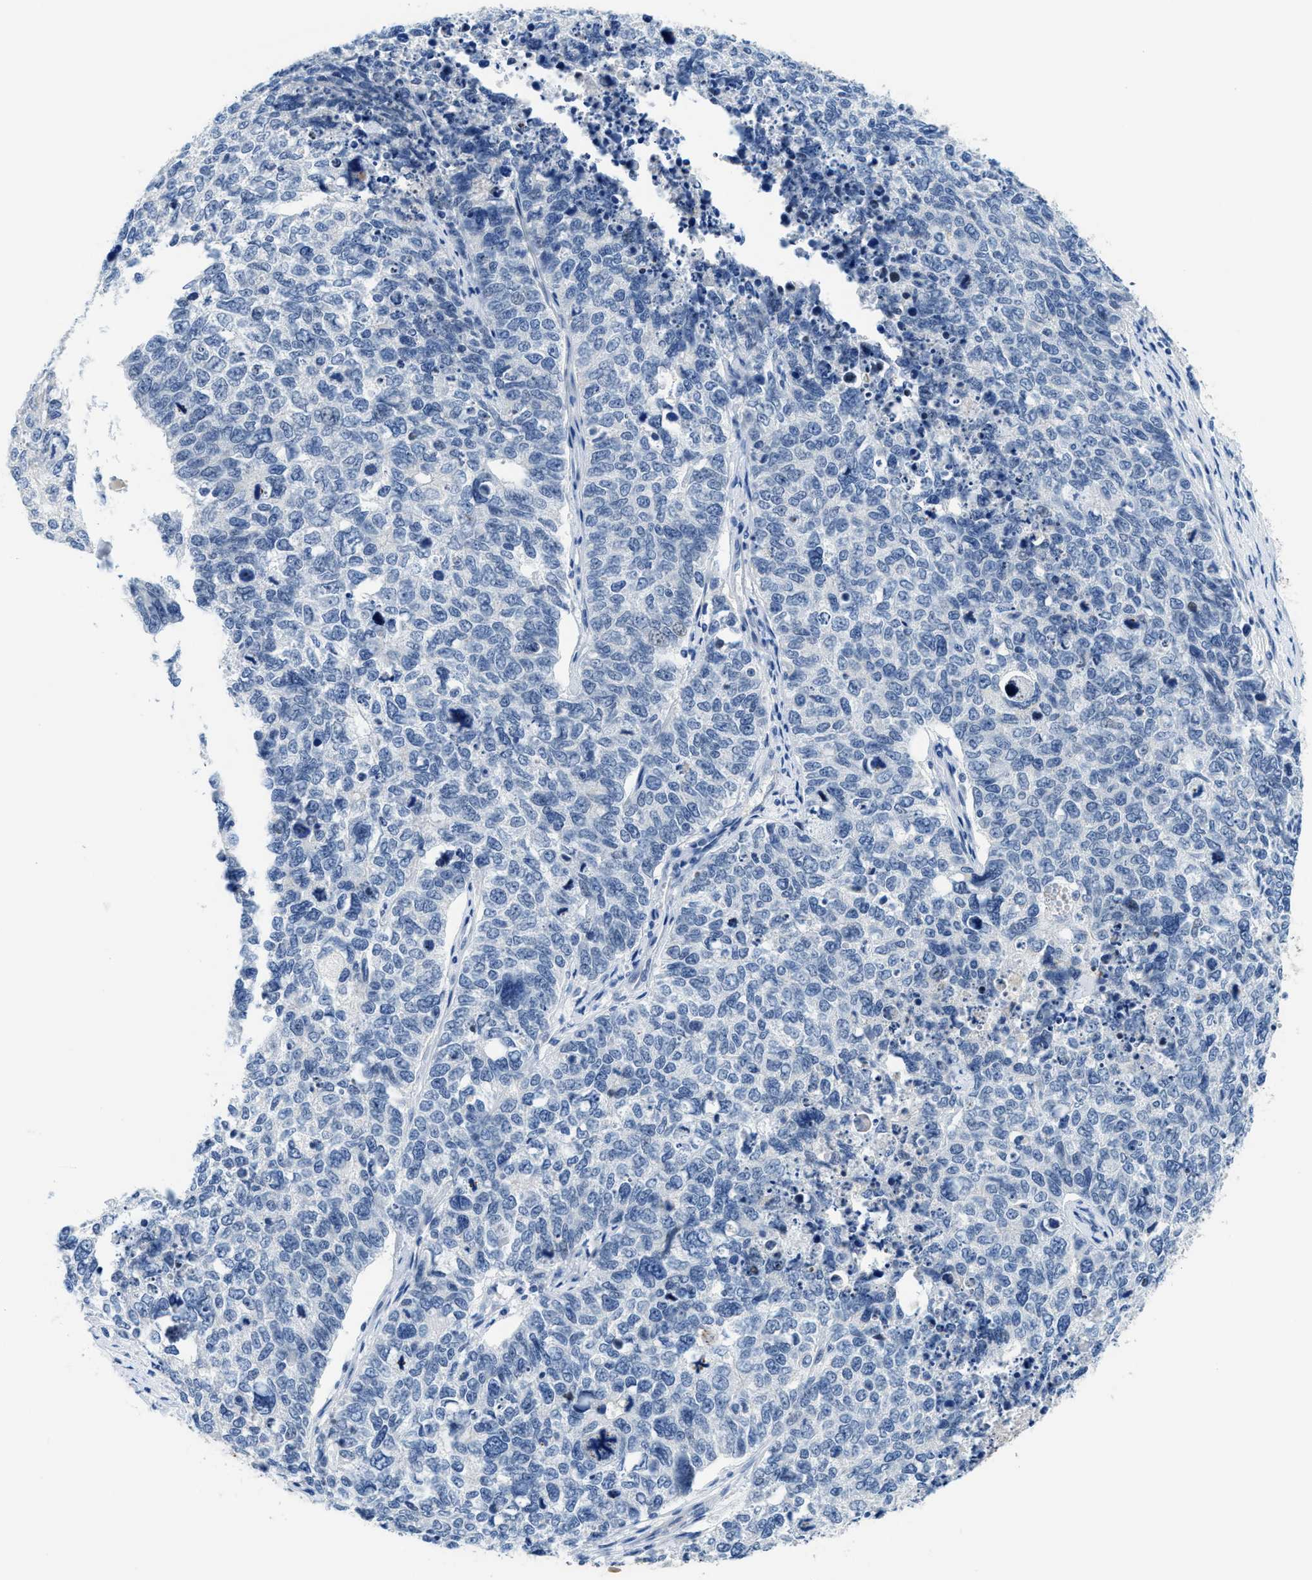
{"staining": {"intensity": "negative", "quantity": "none", "location": "none"}, "tissue": "cervical cancer", "cell_type": "Tumor cells", "image_type": "cancer", "snomed": [{"axis": "morphology", "description": "Squamous cell carcinoma, NOS"}, {"axis": "topography", "description": "Cervix"}], "caption": "Tumor cells are negative for brown protein staining in squamous cell carcinoma (cervical).", "gene": "MBL2", "patient": {"sex": "female", "age": 63}}